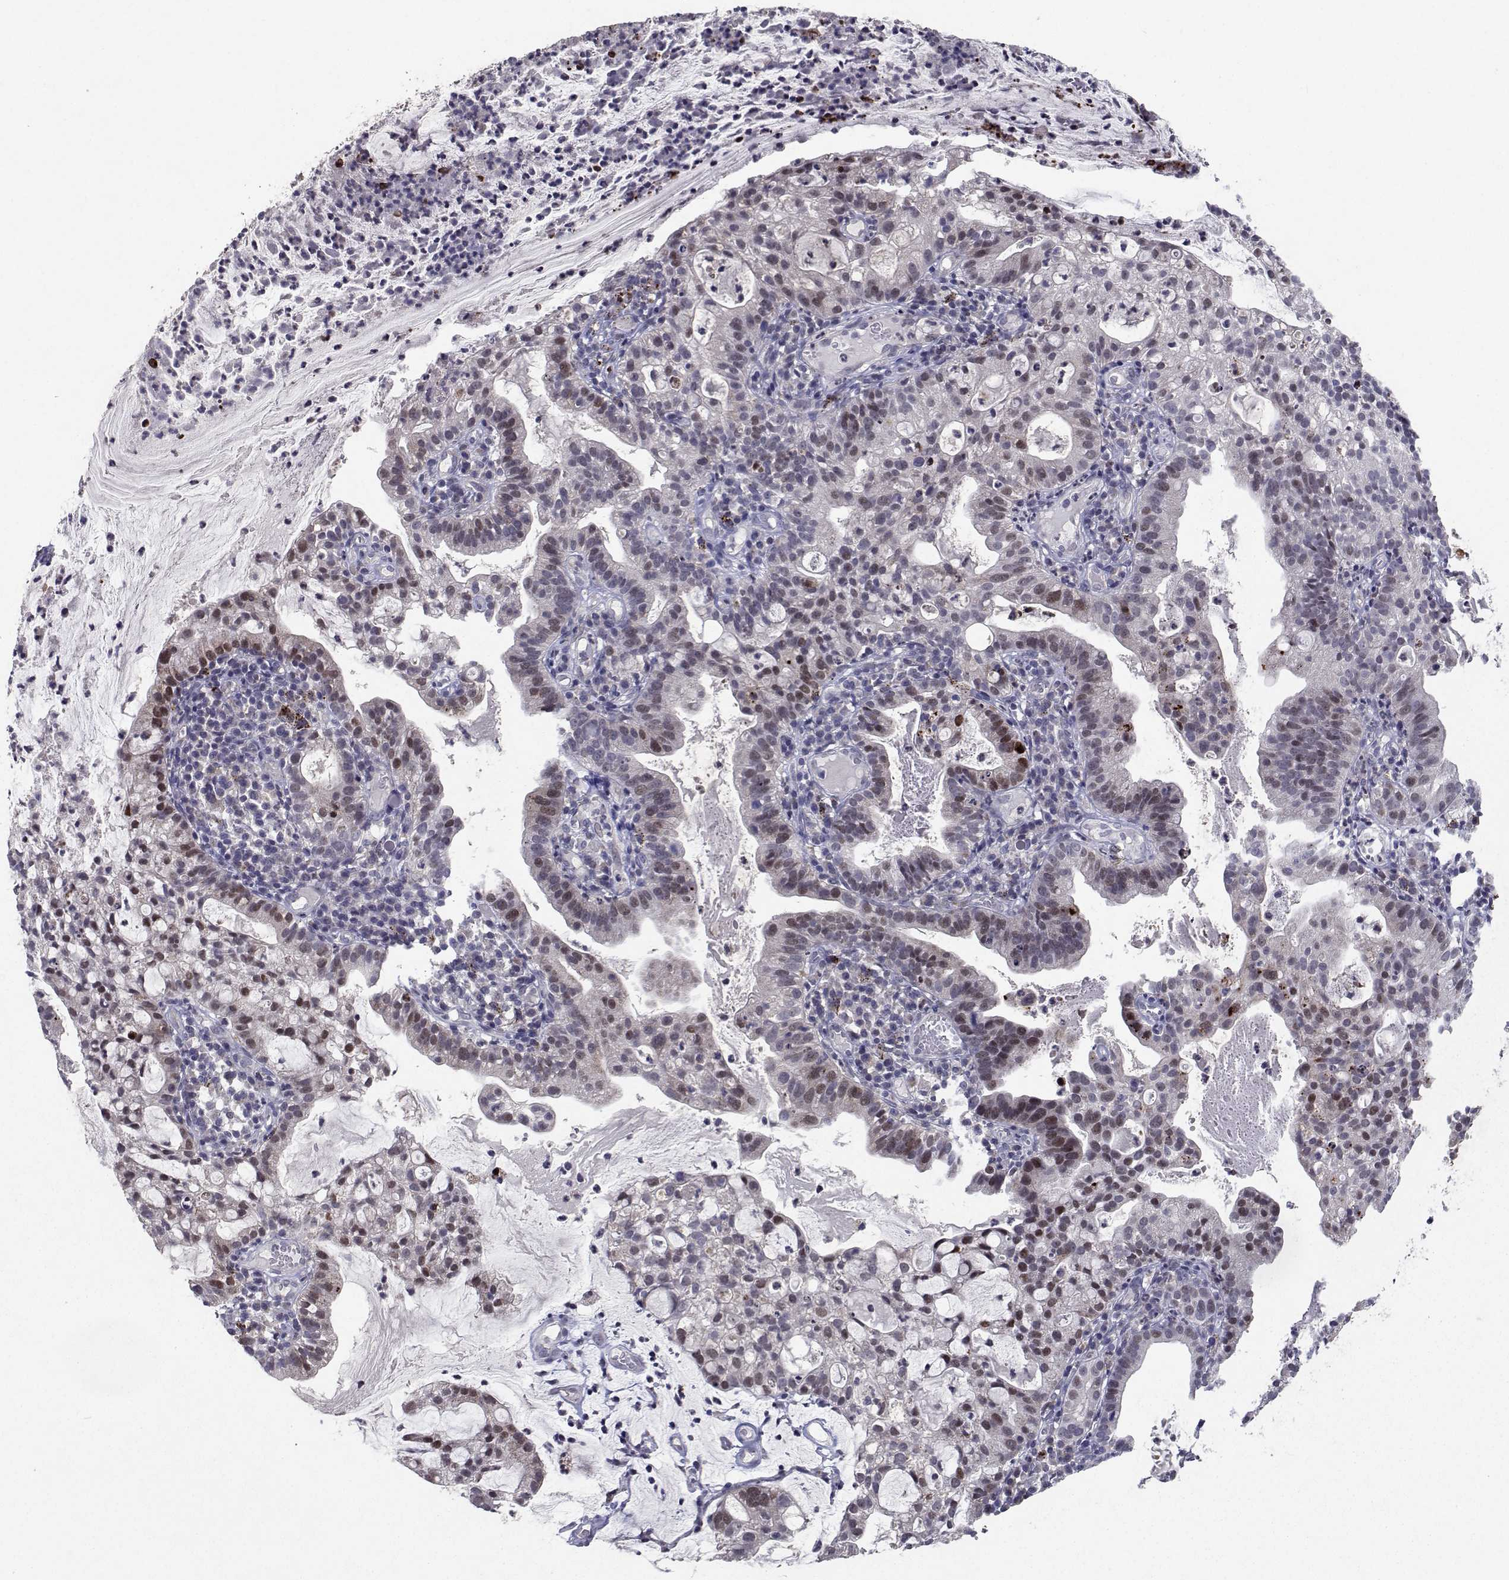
{"staining": {"intensity": "moderate", "quantity": "<25%", "location": "nuclear"}, "tissue": "cervical cancer", "cell_type": "Tumor cells", "image_type": "cancer", "snomed": [{"axis": "morphology", "description": "Adenocarcinoma, NOS"}, {"axis": "topography", "description": "Cervix"}], "caption": "An image showing moderate nuclear staining in approximately <25% of tumor cells in cervical adenocarcinoma, as visualized by brown immunohistochemical staining.", "gene": "RBPJL", "patient": {"sex": "female", "age": 41}}